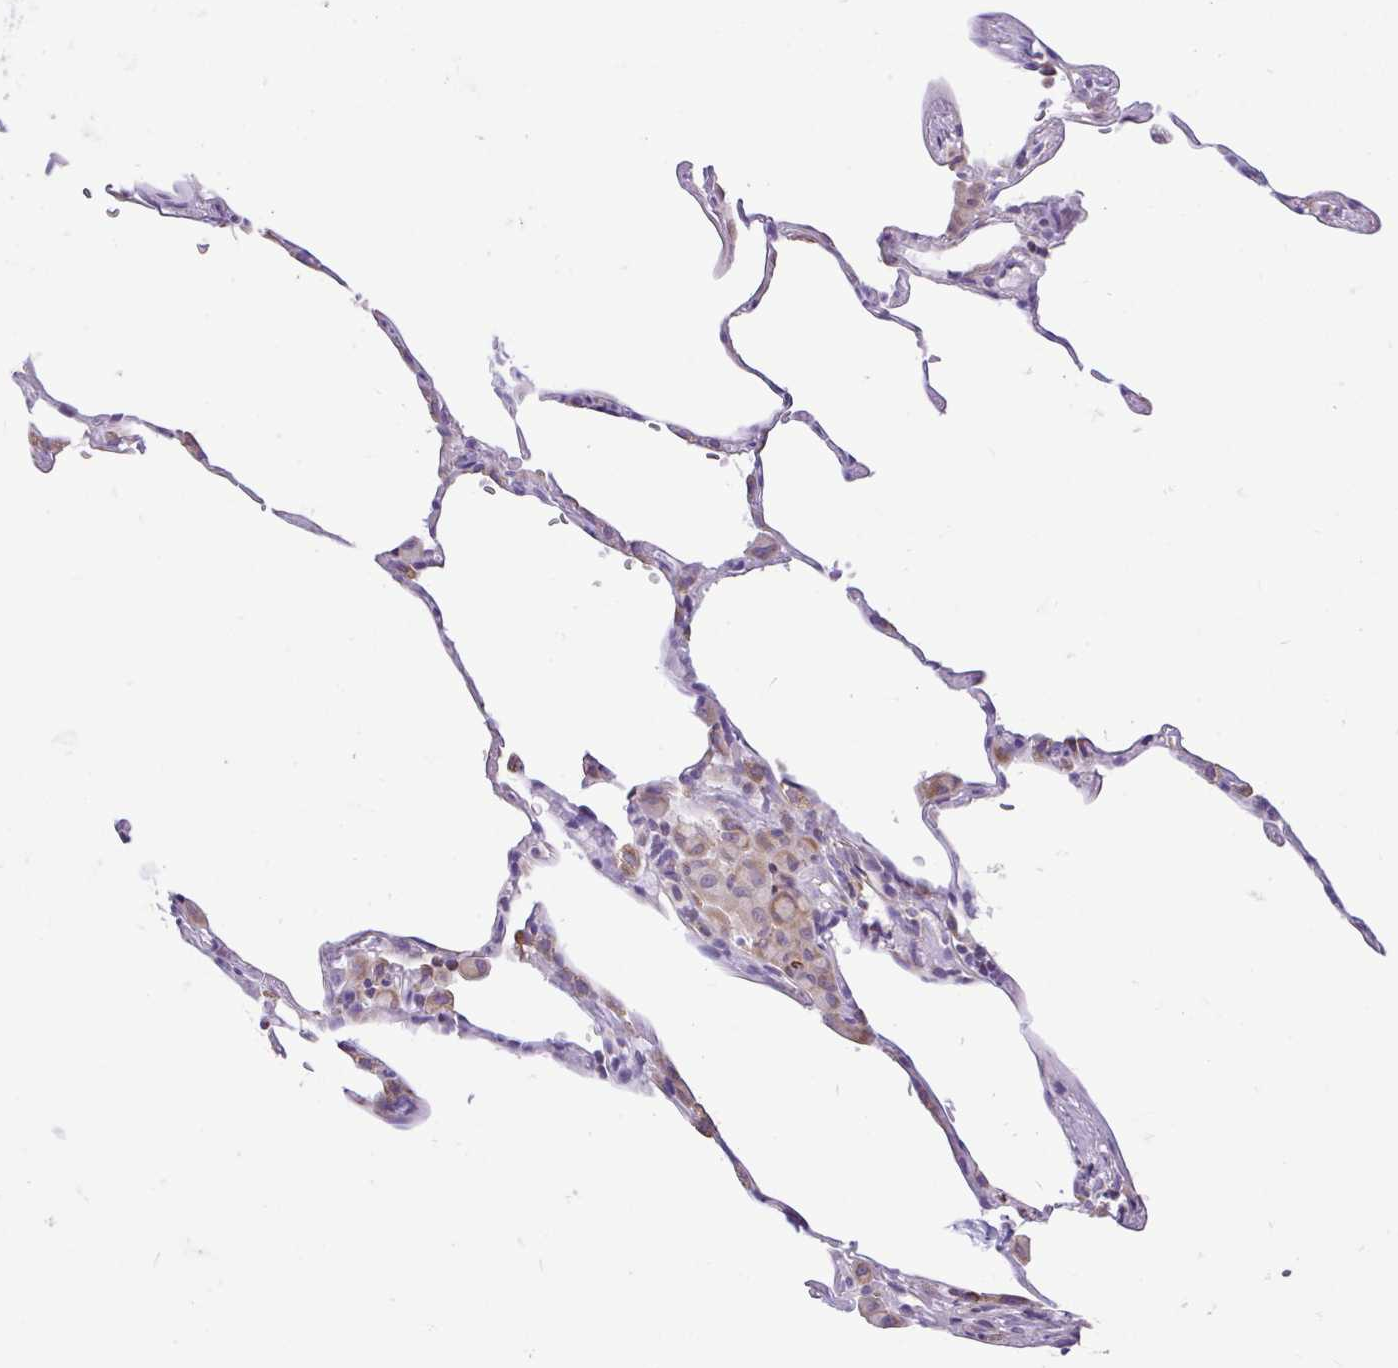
{"staining": {"intensity": "moderate", "quantity": "<25%", "location": "cytoplasmic/membranous"}, "tissue": "lung", "cell_type": "Alveolar cells", "image_type": "normal", "snomed": [{"axis": "morphology", "description": "Normal tissue, NOS"}, {"axis": "topography", "description": "Lung"}], "caption": "An image of human lung stained for a protein reveals moderate cytoplasmic/membranous brown staining in alveolar cells.", "gene": "PYCR2", "patient": {"sex": "female", "age": 57}}